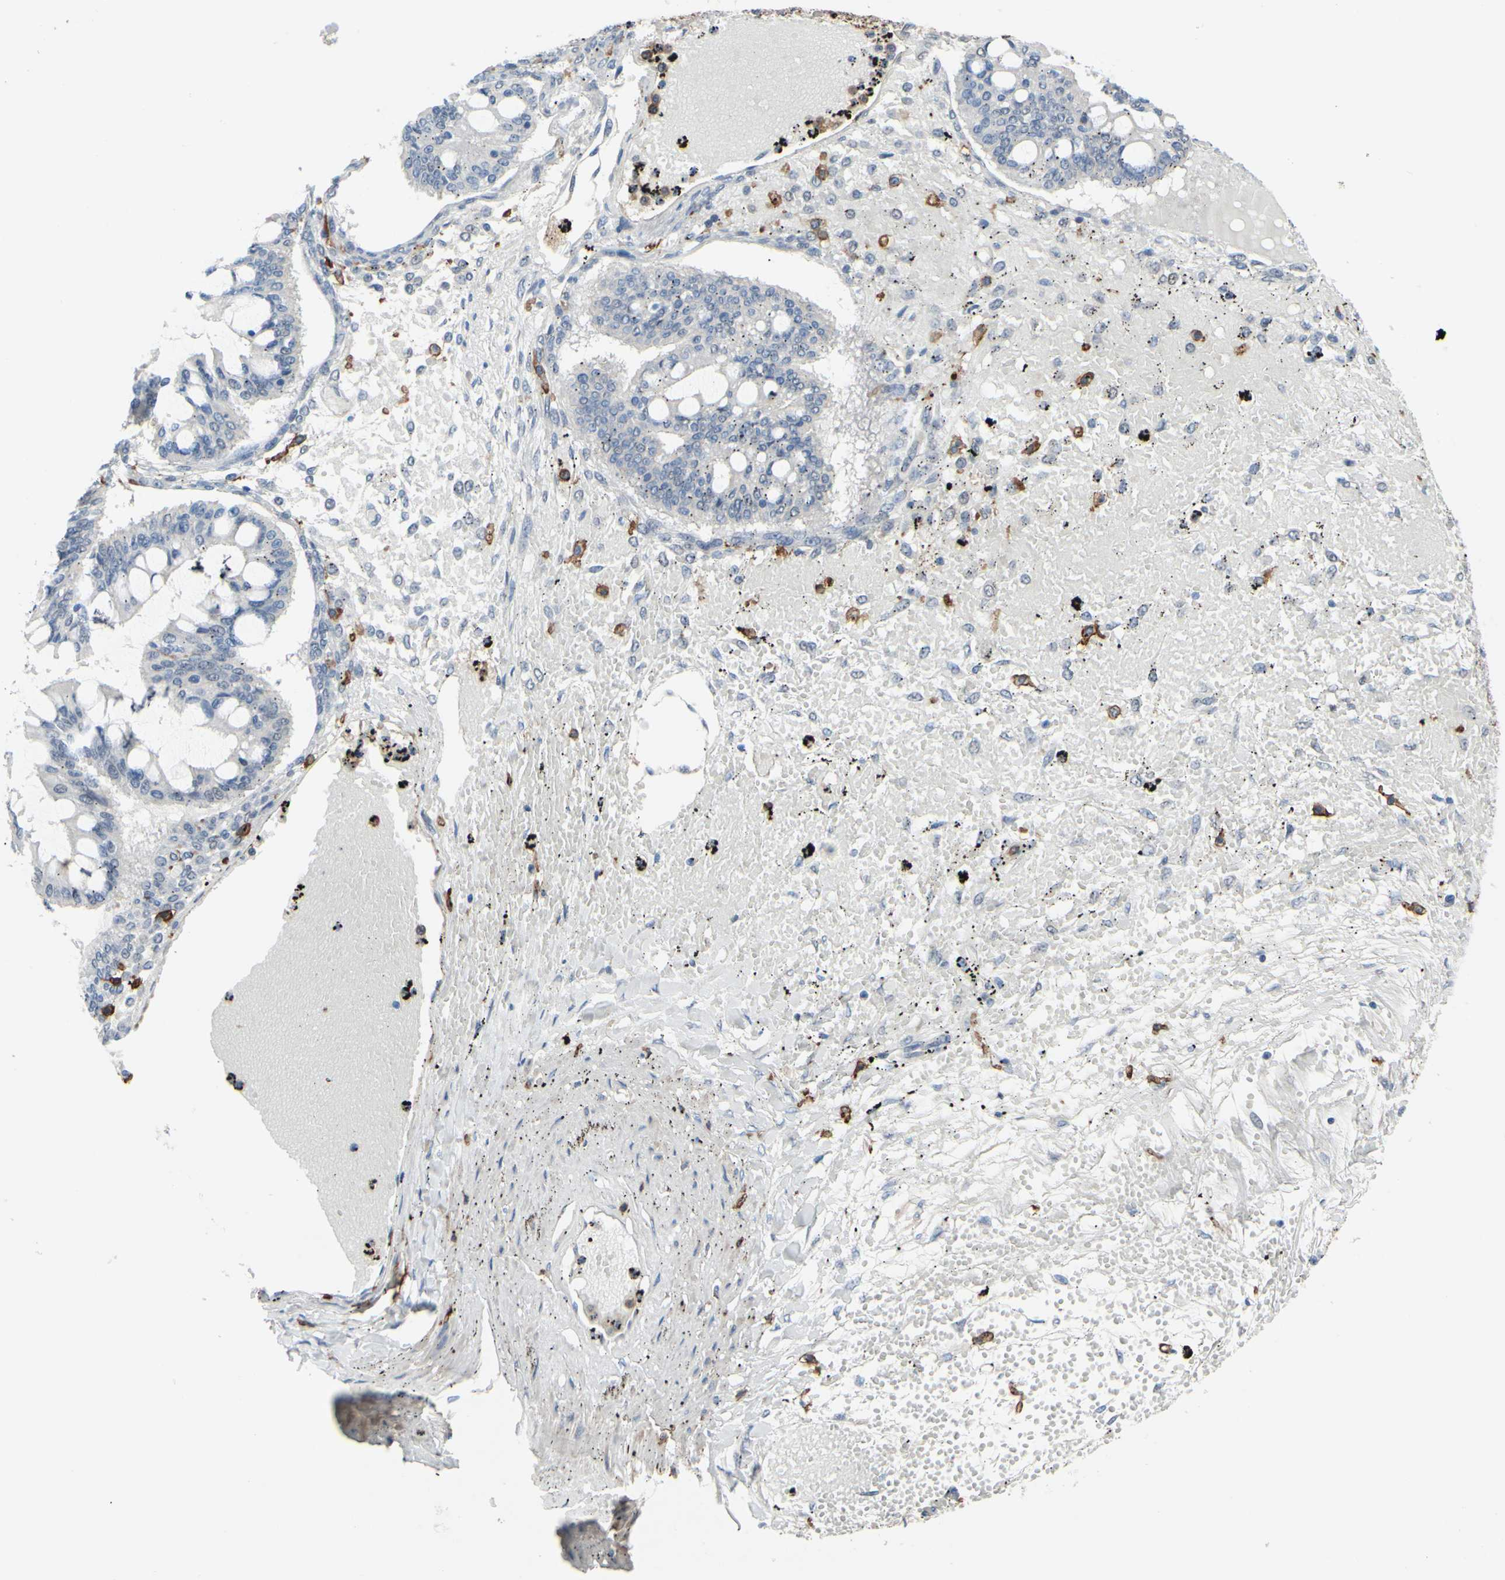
{"staining": {"intensity": "negative", "quantity": "none", "location": "none"}, "tissue": "ovarian cancer", "cell_type": "Tumor cells", "image_type": "cancer", "snomed": [{"axis": "morphology", "description": "Cystadenocarcinoma, mucinous, NOS"}, {"axis": "topography", "description": "Ovary"}], "caption": "Ovarian mucinous cystadenocarcinoma was stained to show a protein in brown. There is no significant positivity in tumor cells.", "gene": "FCGR2A", "patient": {"sex": "female", "age": 73}}